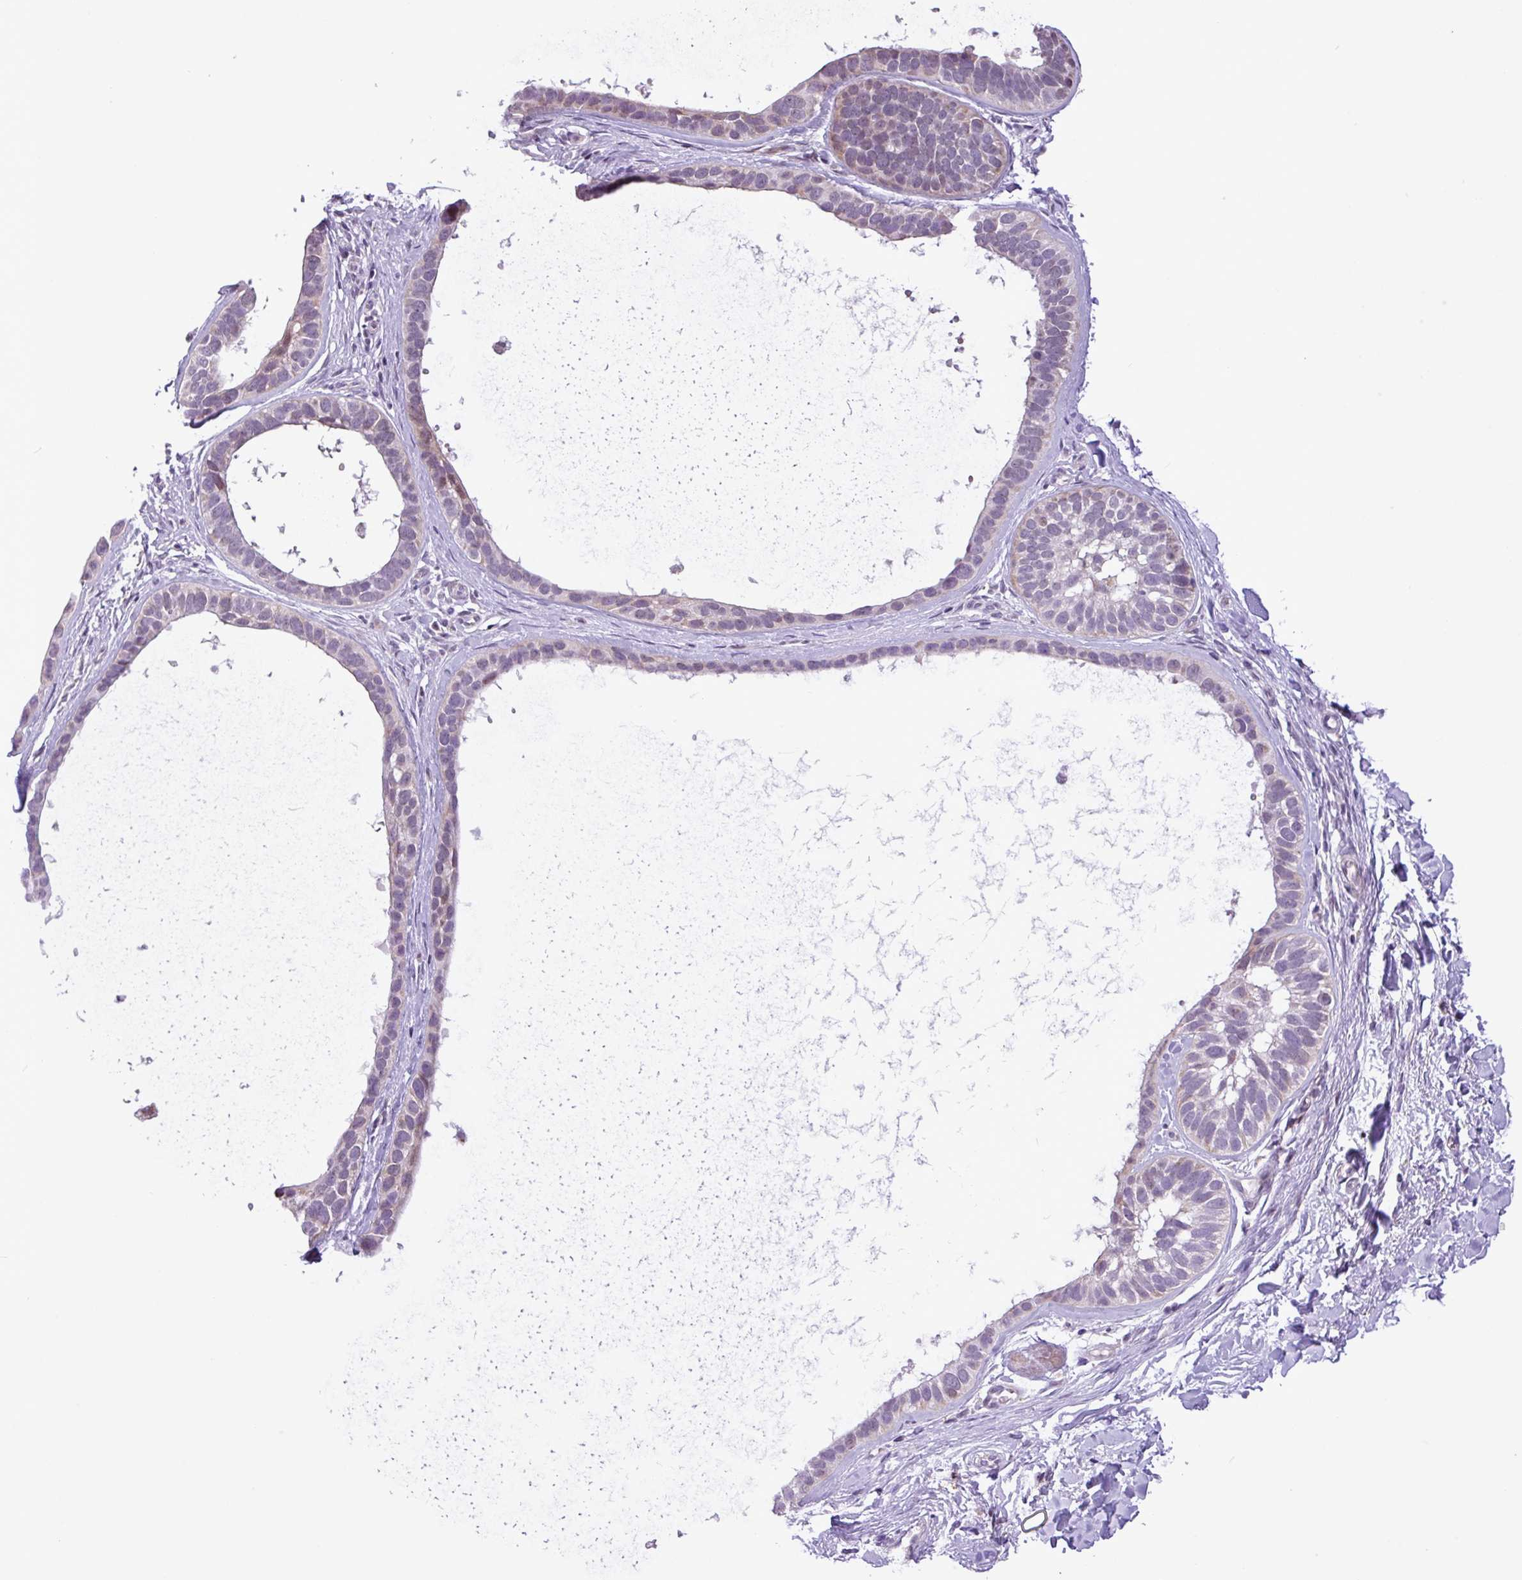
{"staining": {"intensity": "negative", "quantity": "none", "location": "none"}, "tissue": "skin cancer", "cell_type": "Tumor cells", "image_type": "cancer", "snomed": [{"axis": "morphology", "description": "Basal cell carcinoma"}, {"axis": "topography", "description": "Skin"}], "caption": "The photomicrograph displays no significant expression in tumor cells of skin cancer.", "gene": "ZNF354A", "patient": {"sex": "male", "age": 62}}